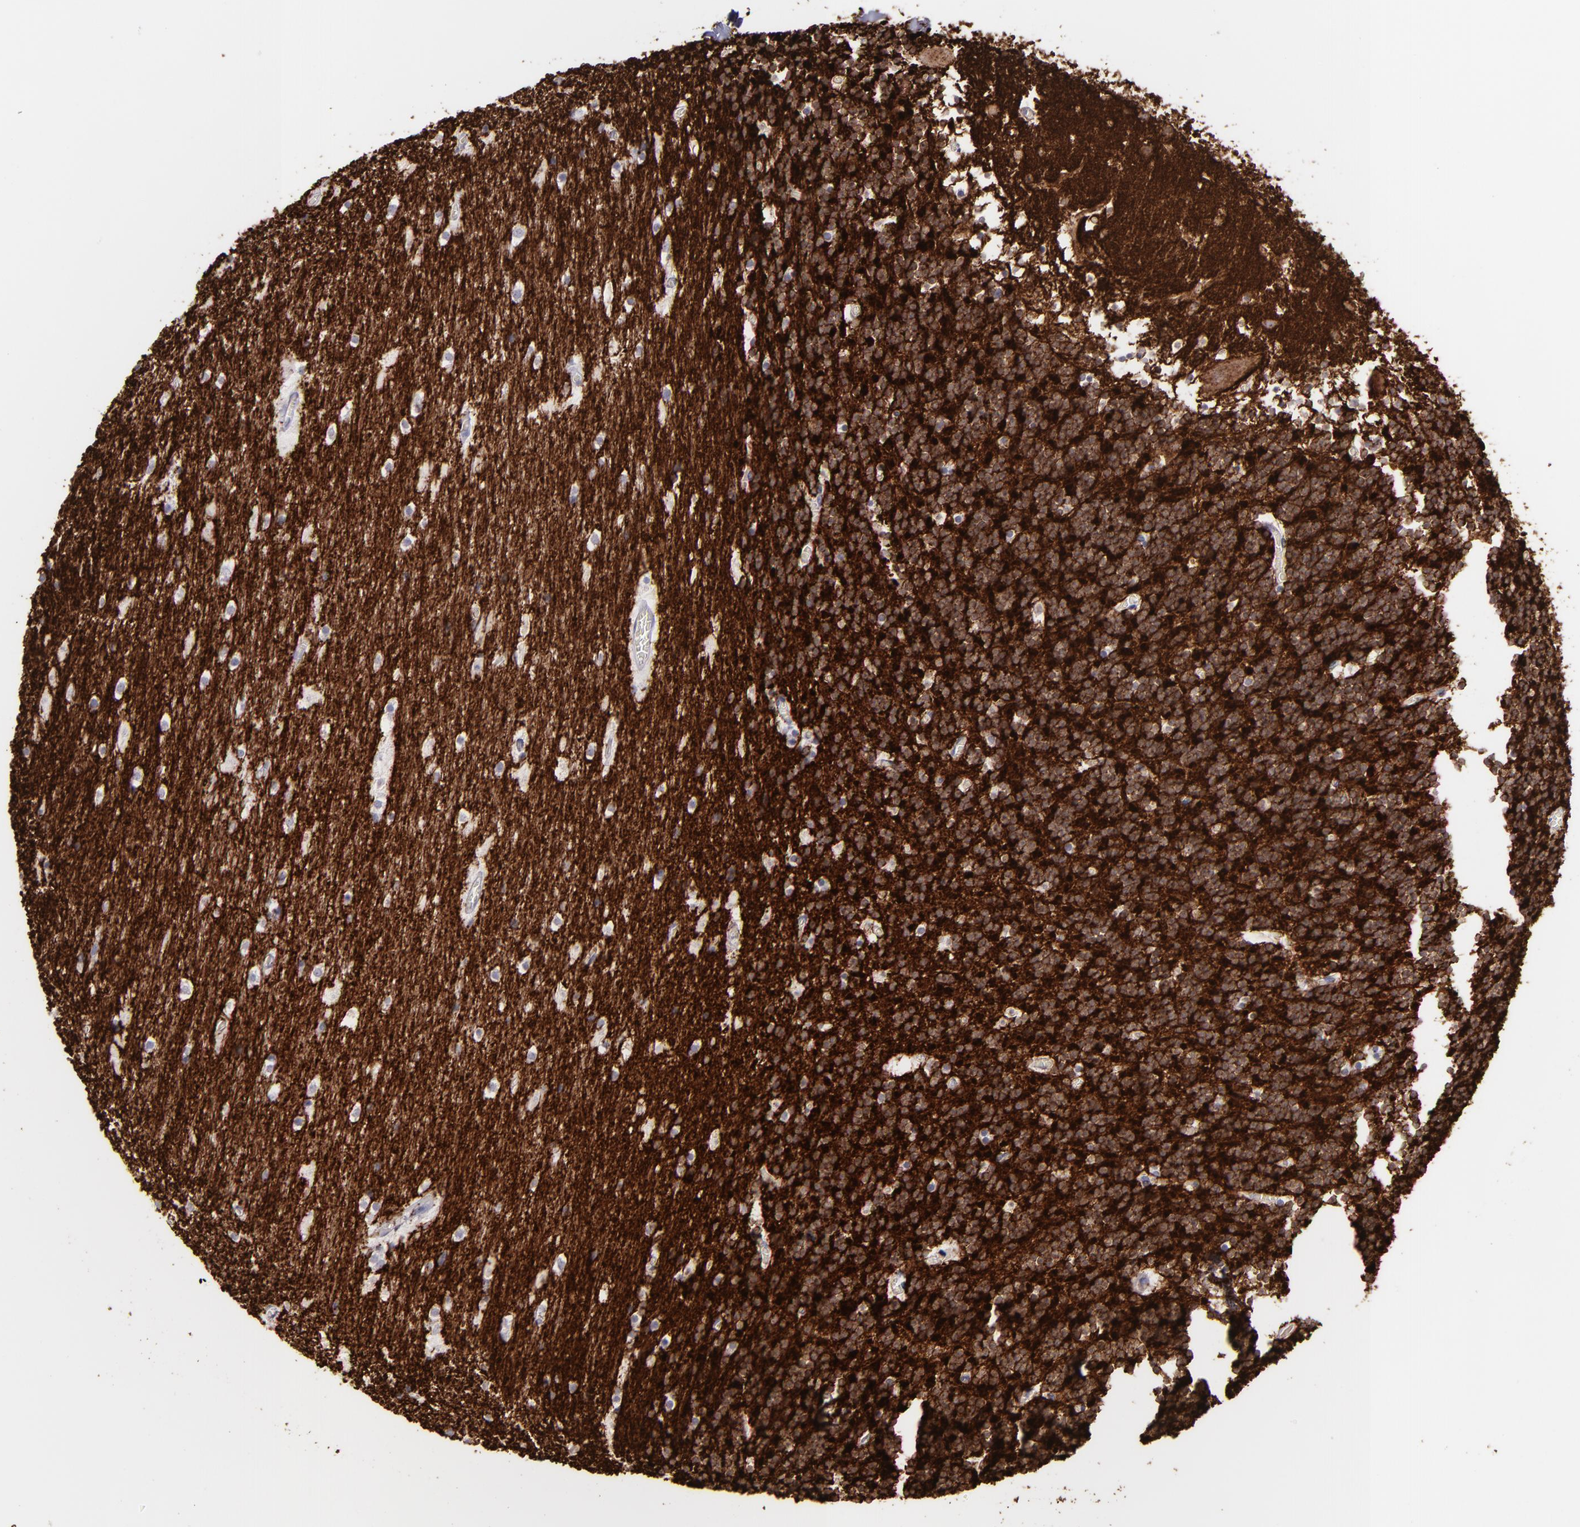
{"staining": {"intensity": "moderate", "quantity": ">75%", "location": "cytoplasmic/membranous"}, "tissue": "cerebellum", "cell_type": "Cells in granular layer", "image_type": "normal", "snomed": [{"axis": "morphology", "description": "Normal tissue, NOS"}, {"axis": "topography", "description": "Cerebellum"}], "caption": "This is a micrograph of immunohistochemistry staining of unremarkable cerebellum, which shows moderate staining in the cytoplasmic/membranous of cells in granular layer.", "gene": "SNAP25", "patient": {"sex": "male", "age": 45}}